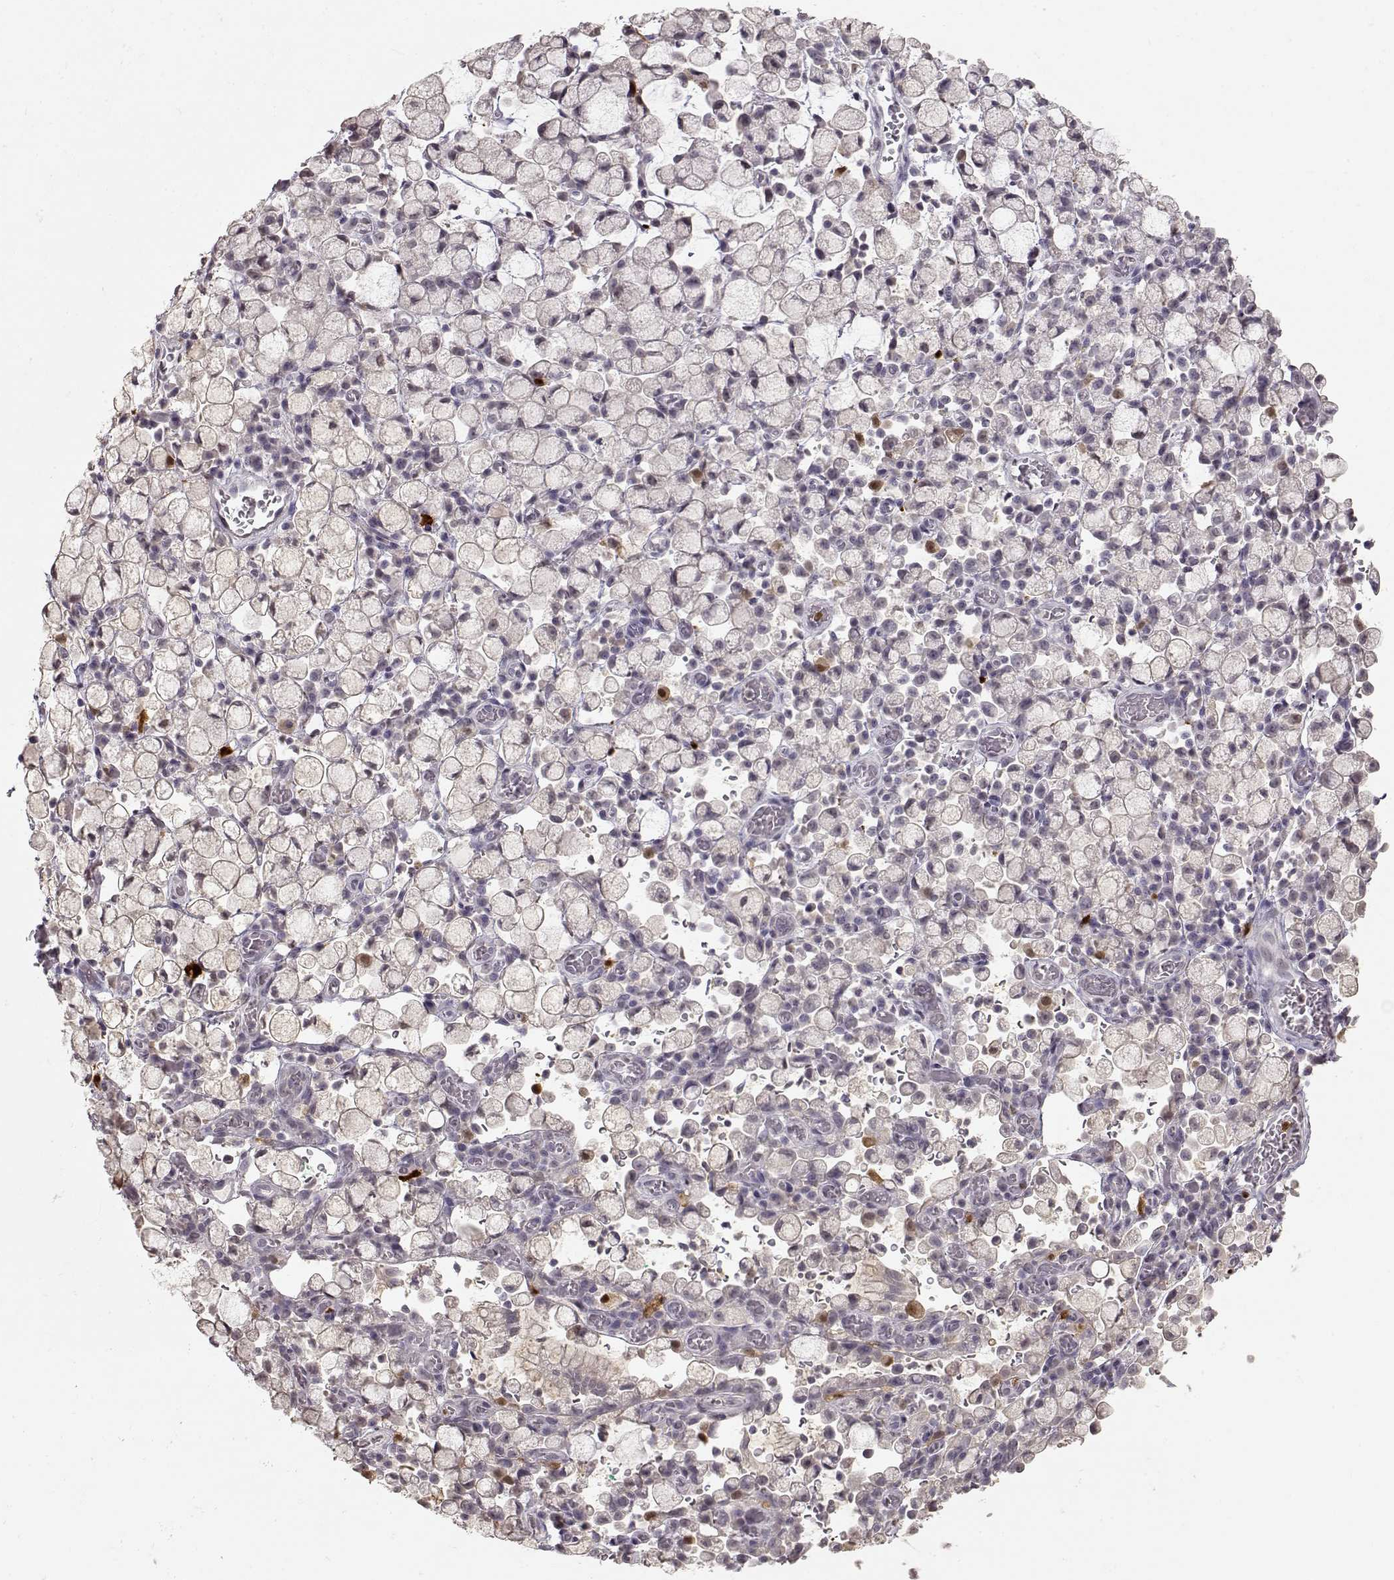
{"staining": {"intensity": "negative", "quantity": "none", "location": "none"}, "tissue": "stomach cancer", "cell_type": "Tumor cells", "image_type": "cancer", "snomed": [{"axis": "morphology", "description": "Adenocarcinoma, NOS"}, {"axis": "topography", "description": "Stomach"}], "caption": "Stomach adenocarcinoma was stained to show a protein in brown. There is no significant staining in tumor cells.", "gene": "S100B", "patient": {"sex": "male", "age": 58}}